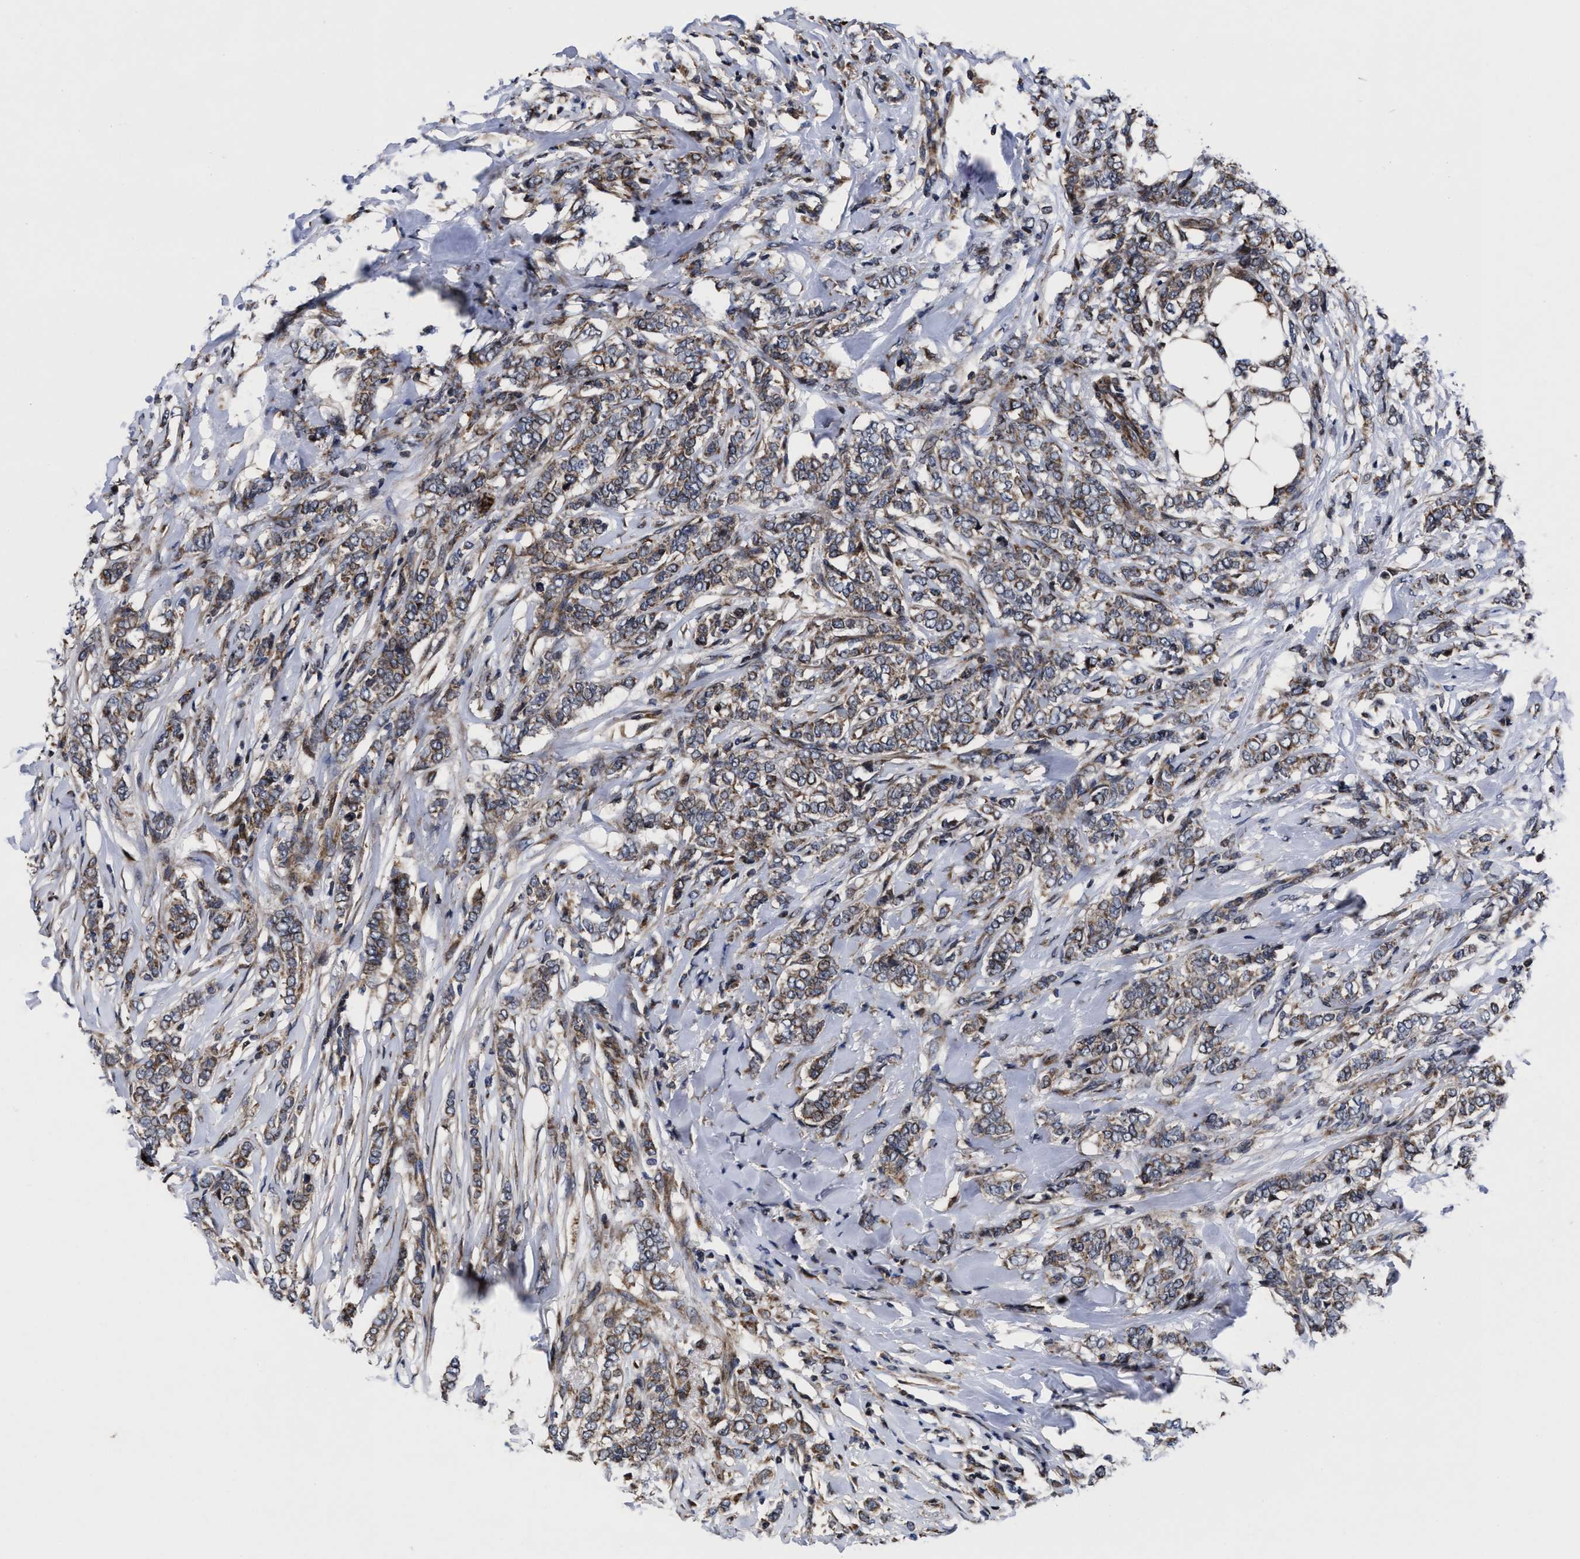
{"staining": {"intensity": "moderate", "quantity": ">75%", "location": "cytoplasmic/membranous"}, "tissue": "breast cancer", "cell_type": "Tumor cells", "image_type": "cancer", "snomed": [{"axis": "morphology", "description": "Lobular carcinoma"}, {"axis": "topography", "description": "Skin"}, {"axis": "topography", "description": "Breast"}], "caption": "Immunohistochemical staining of breast cancer (lobular carcinoma) shows medium levels of moderate cytoplasmic/membranous positivity in about >75% of tumor cells.", "gene": "MRPL50", "patient": {"sex": "female", "age": 46}}